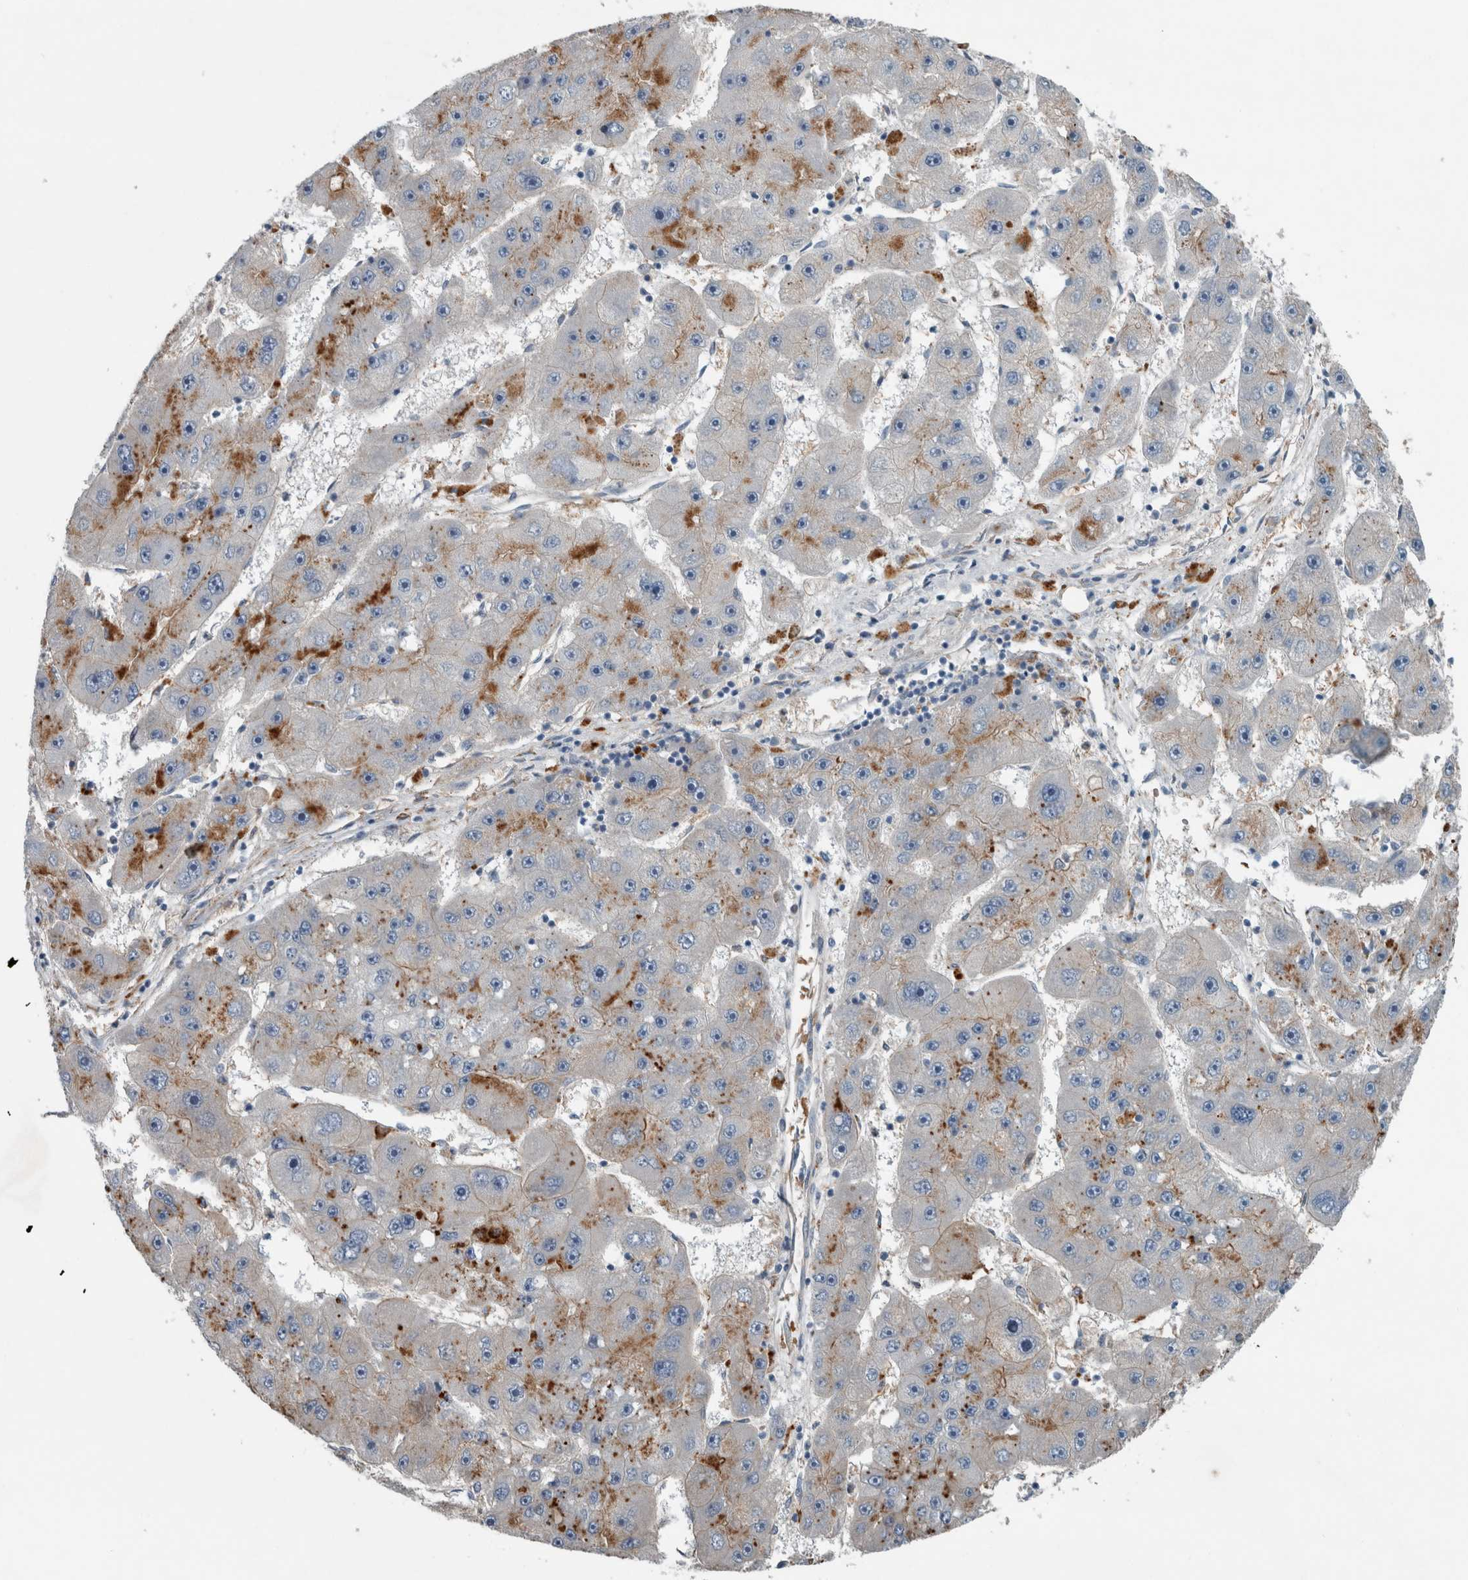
{"staining": {"intensity": "strong", "quantity": "25%-75%", "location": "cytoplasmic/membranous"}, "tissue": "liver cancer", "cell_type": "Tumor cells", "image_type": "cancer", "snomed": [{"axis": "morphology", "description": "Carcinoma, Hepatocellular, NOS"}, {"axis": "topography", "description": "Liver"}], "caption": "The image exhibits immunohistochemical staining of liver cancer (hepatocellular carcinoma). There is strong cytoplasmic/membranous positivity is seen in about 25%-75% of tumor cells.", "gene": "GLT8D2", "patient": {"sex": "female", "age": 61}}